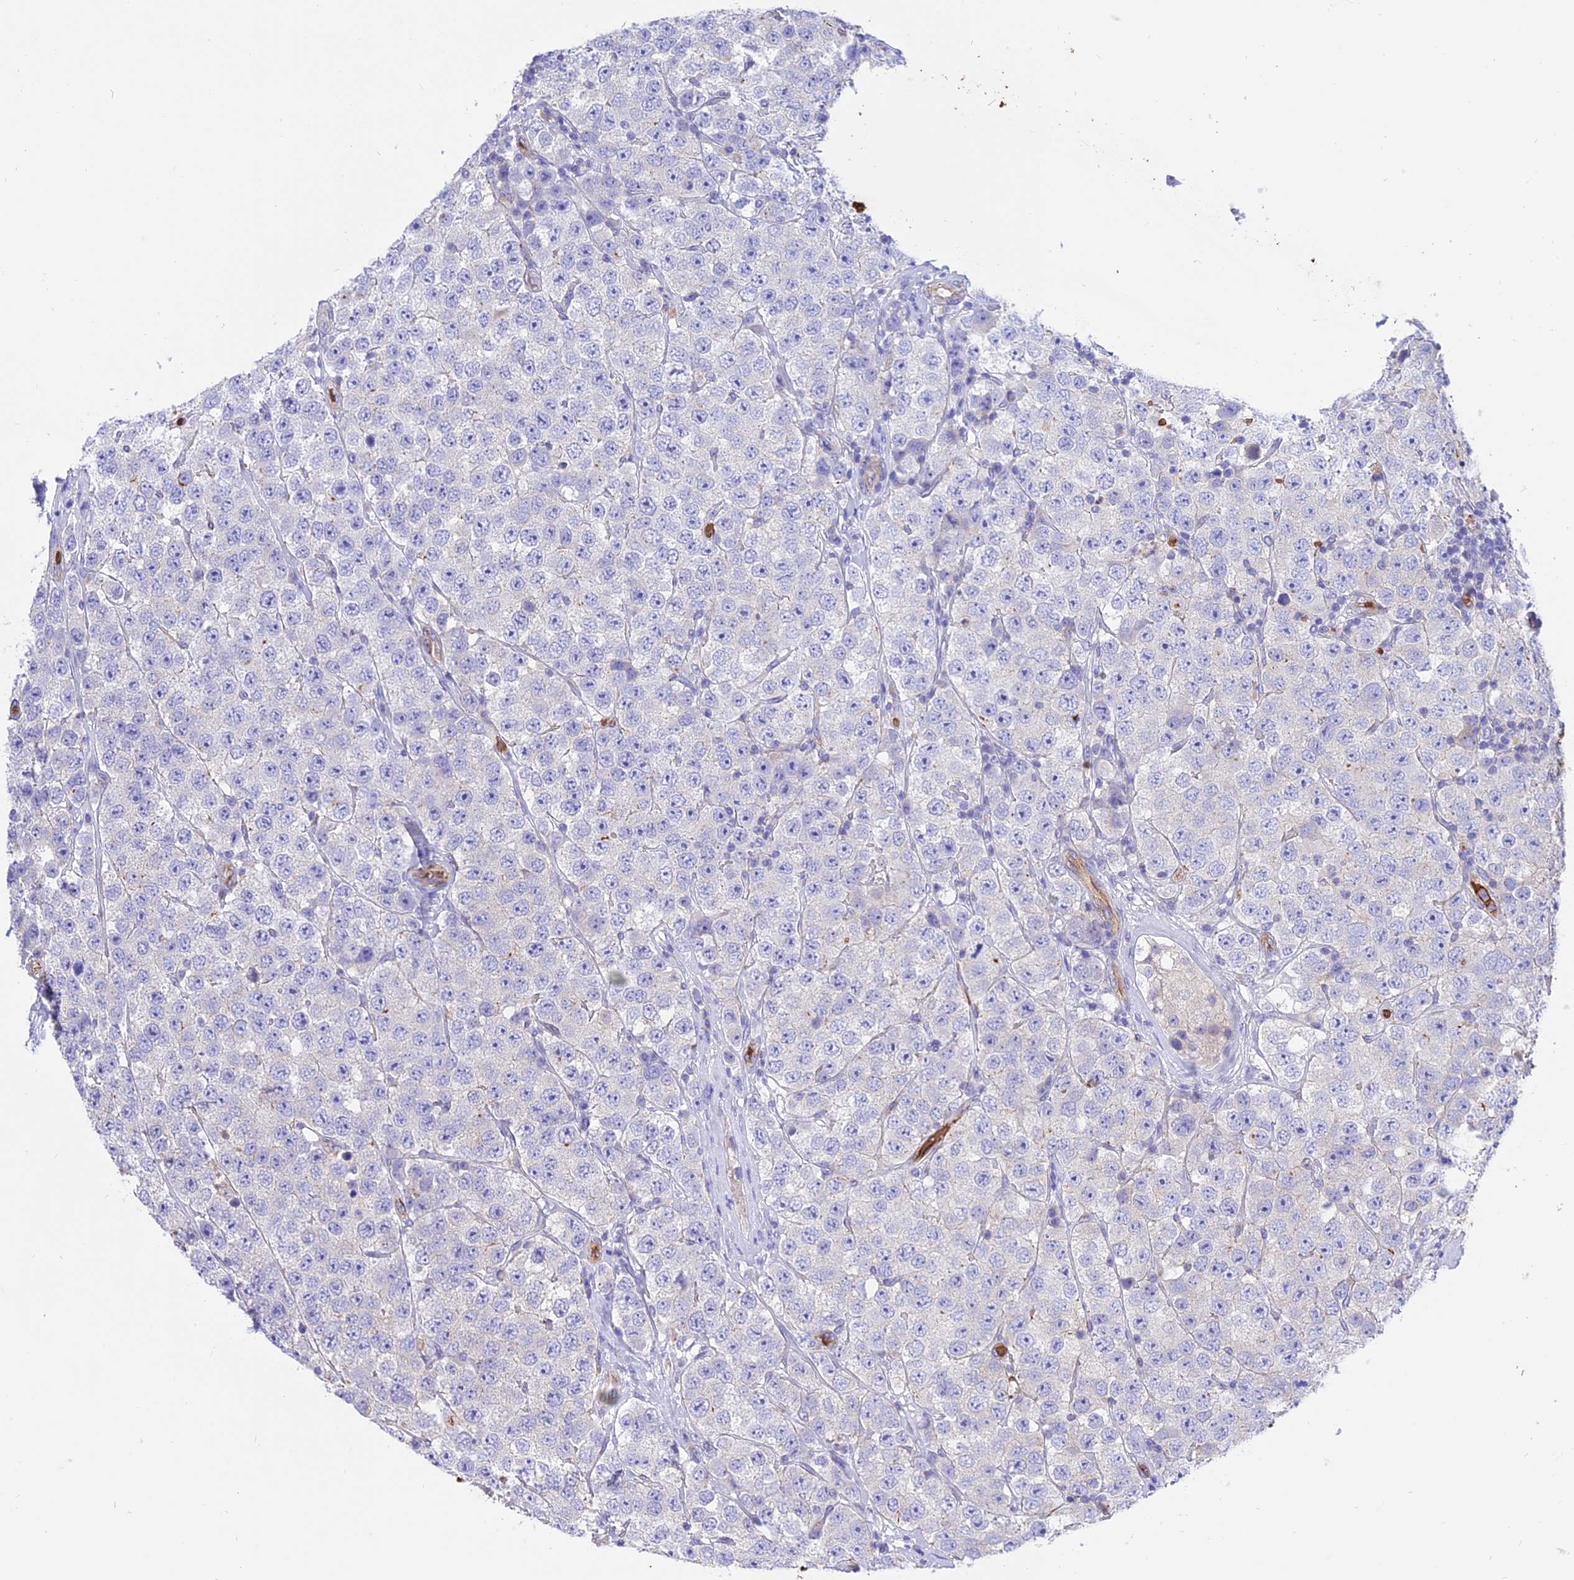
{"staining": {"intensity": "negative", "quantity": "none", "location": "none"}, "tissue": "testis cancer", "cell_type": "Tumor cells", "image_type": "cancer", "snomed": [{"axis": "morphology", "description": "Seminoma, NOS"}, {"axis": "topography", "description": "Testis"}], "caption": "The photomicrograph reveals no significant expression in tumor cells of seminoma (testis).", "gene": "TTC4", "patient": {"sex": "male", "age": 28}}